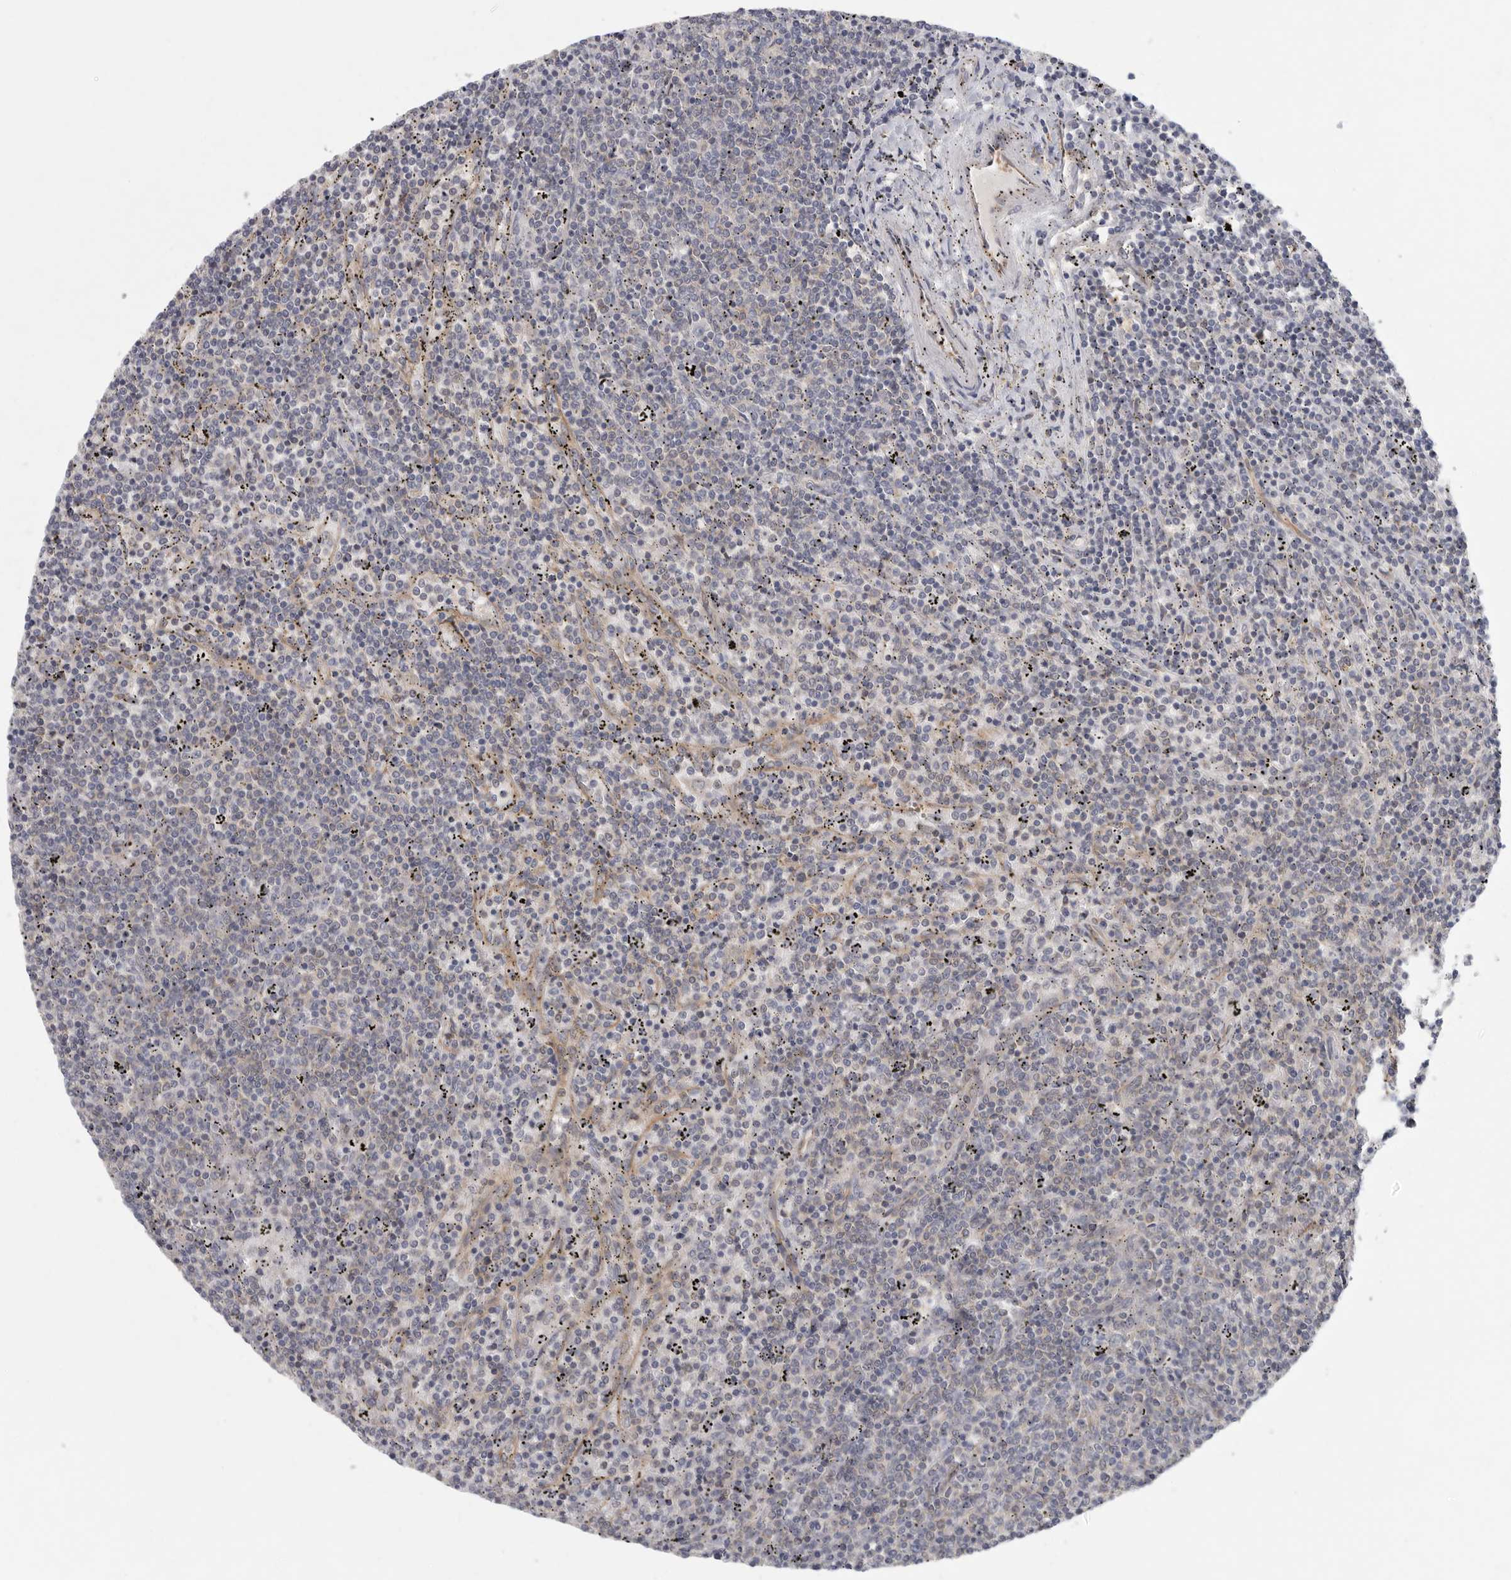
{"staining": {"intensity": "negative", "quantity": "none", "location": "none"}, "tissue": "lymphoma", "cell_type": "Tumor cells", "image_type": "cancer", "snomed": [{"axis": "morphology", "description": "Malignant lymphoma, non-Hodgkin's type, Low grade"}, {"axis": "topography", "description": "Spleen"}], "caption": "DAB (3,3'-diaminobenzidine) immunohistochemical staining of lymphoma reveals no significant positivity in tumor cells.", "gene": "BCAP29", "patient": {"sex": "female", "age": 50}}